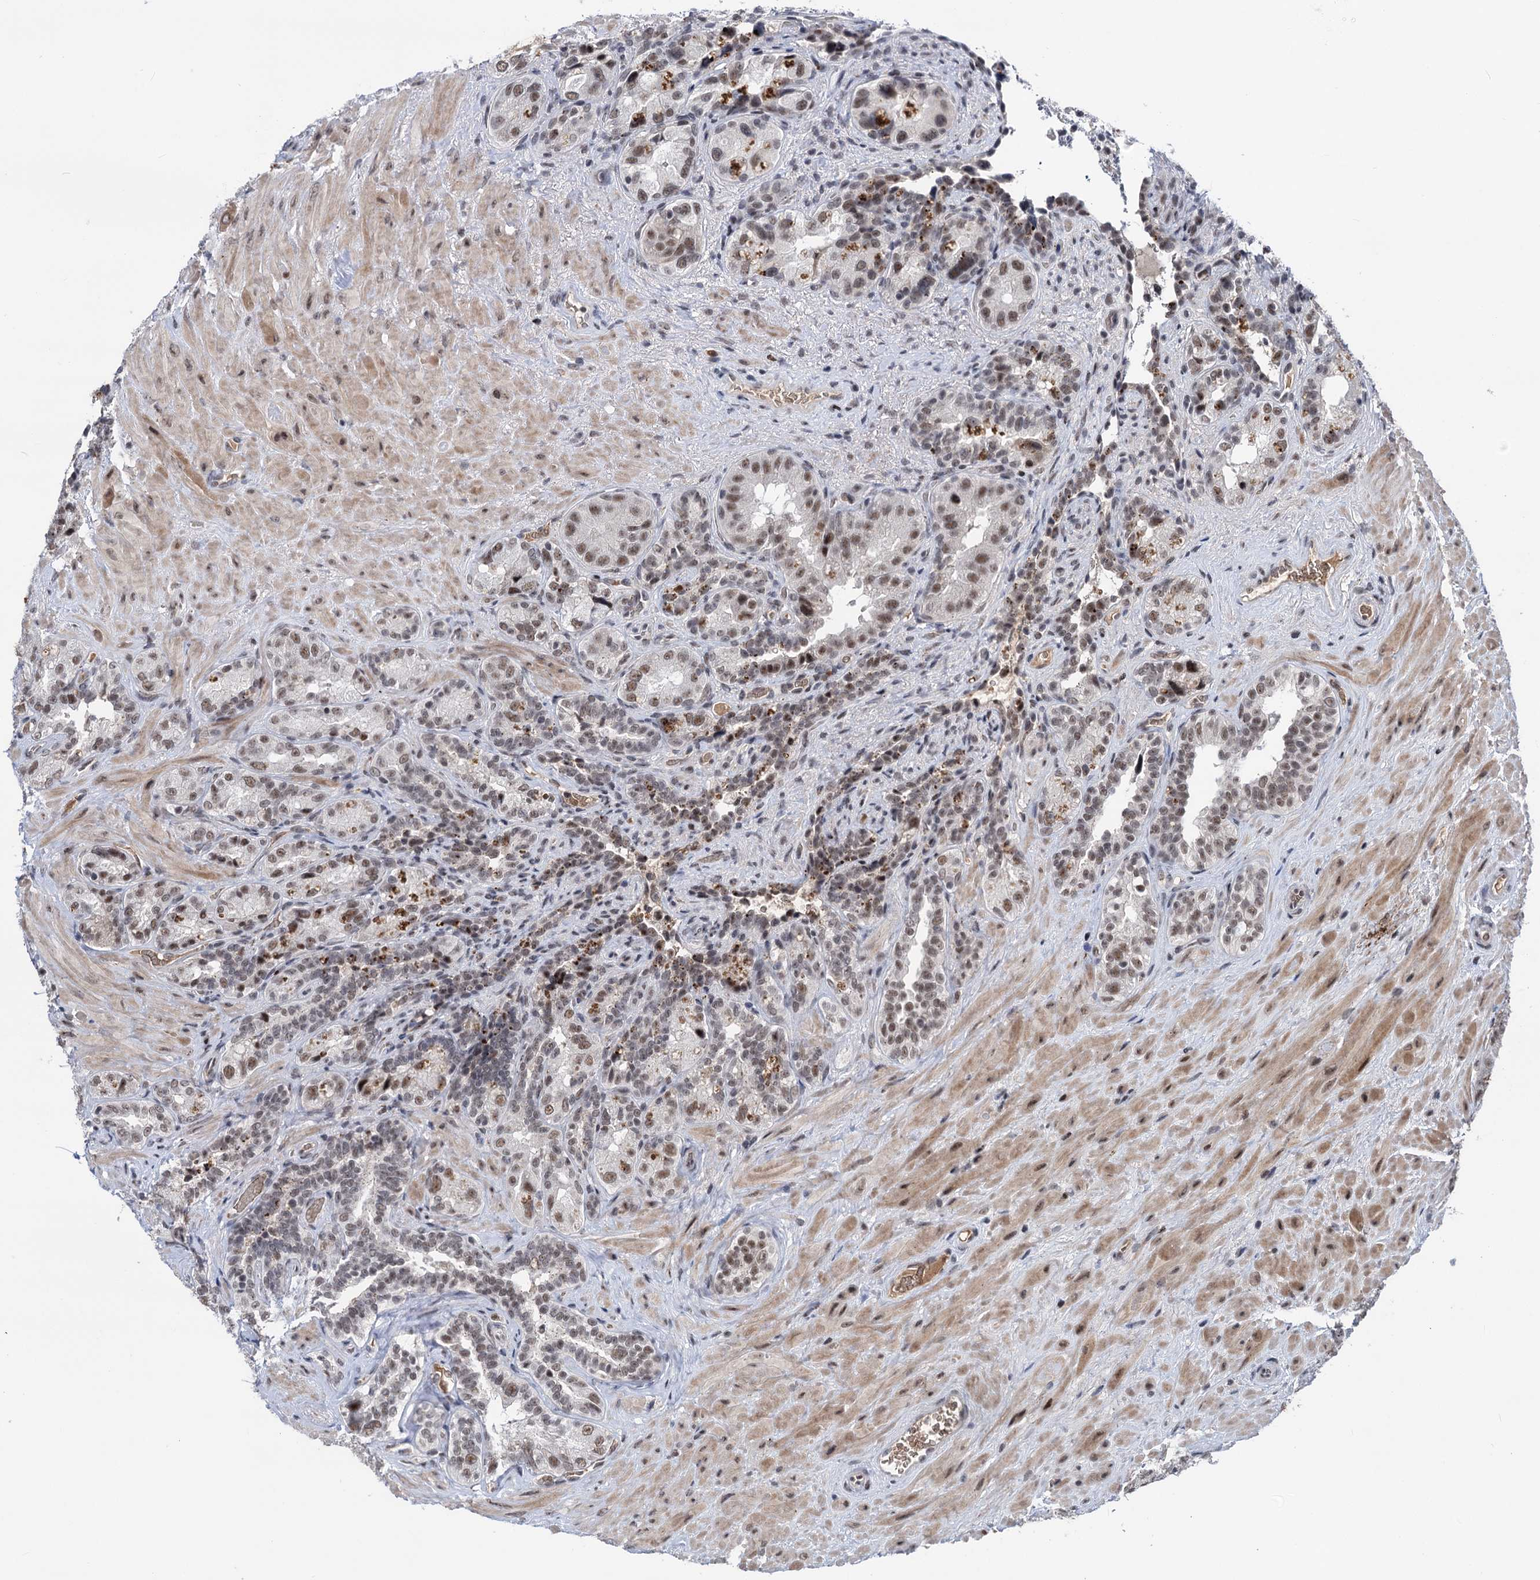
{"staining": {"intensity": "weak", "quantity": "<25%", "location": "nuclear"}, "tissue": "seminal vesicle", "cell_type": "Glandular cells", "image_type": "normal", "snomed": [{"axis": "morphology", "description": "Normal tissue, NOS"}, {"axis": "topography", "description": "Seminal veicle"}, {"axis": "topography", "description": "Peripheral nerve tissue"}], "caption": "Immunohistochemistry of unremarkable seminal vesicle shows no expression in glandular cells.", "gene": "ZCCHC10", "patient": {"sex": "male", "age": 67}}